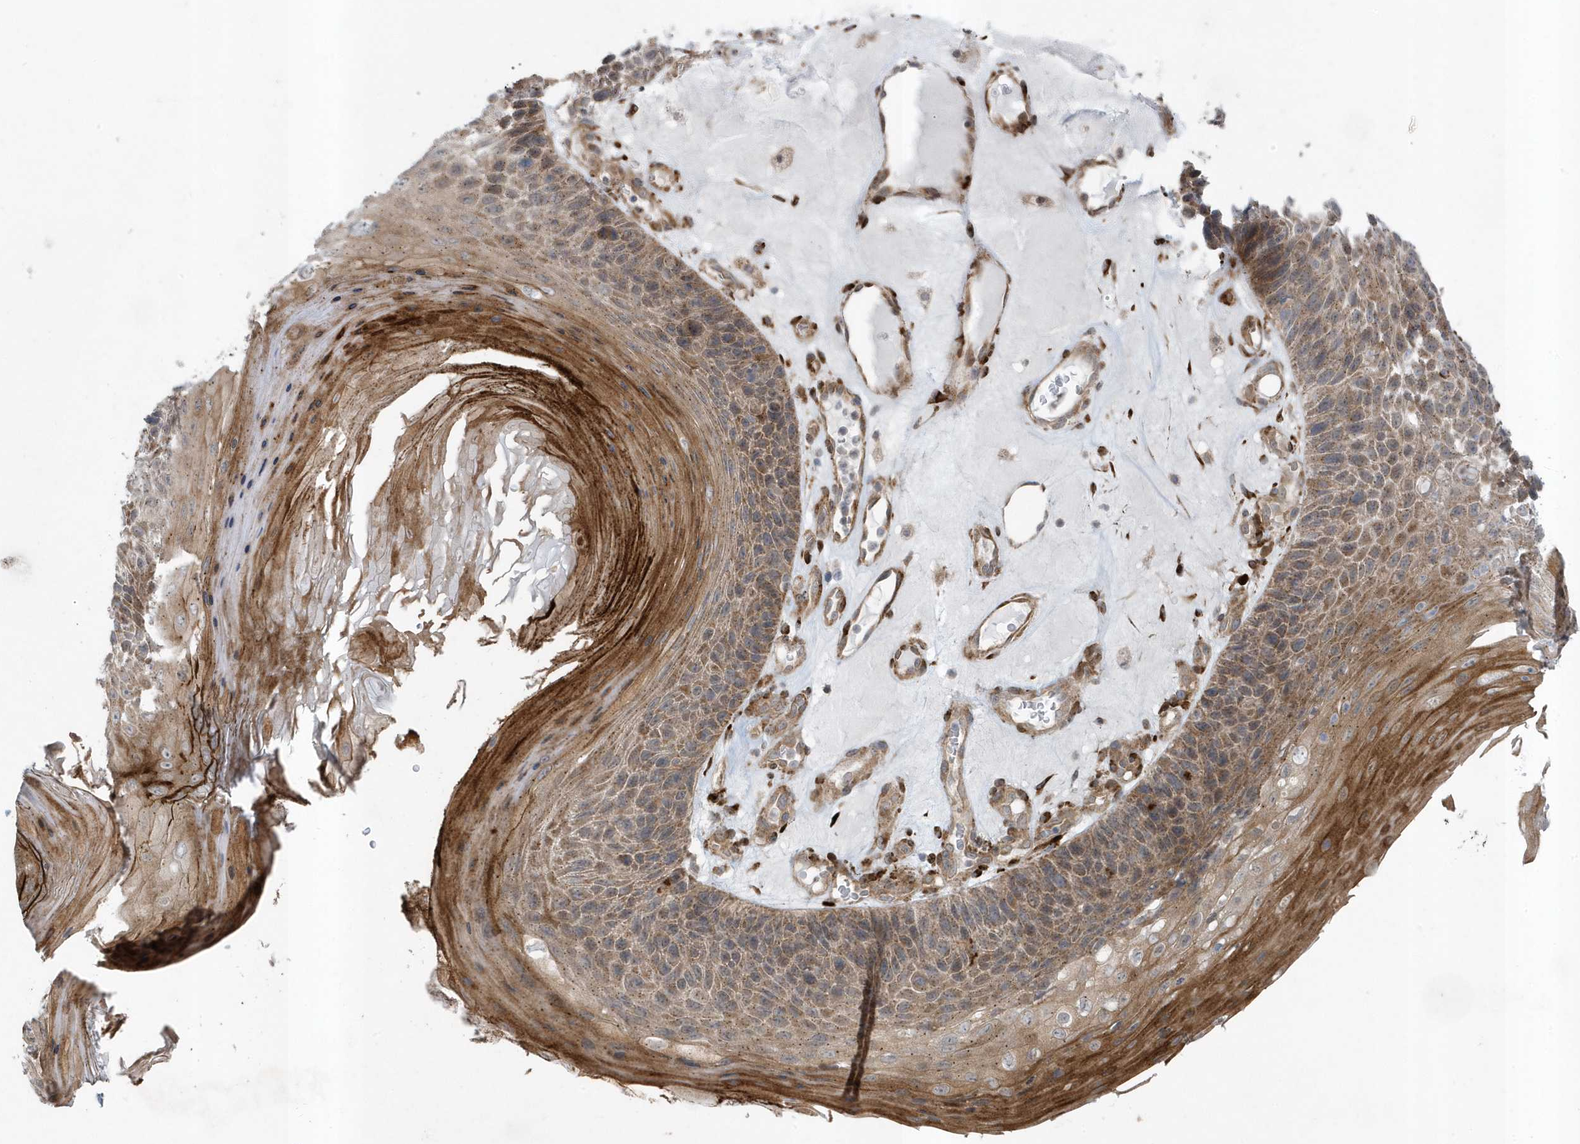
{"staining": {"intensity": "moderate", "quantity": "25%-75%", "location": "cytoplasmic/membranous"}, "tissue": "skin cancer", "cell_type": "Tumor cells", "image_type": "cancer", "snomed": [{"axis": "morphology", "description": "Squamous cell carcinoma, NOS"}, {"axis": "topography", "description": "Skin"}], "caption": "IHC (DAB (3,3'-diaminobenzidine)) staining of human skin cancer (squamous cell carcinoma) exhibits moderate cytoplasmic/membranous protein positivity in approximately 25%-75% of tumor cells. The staining was performed using DAB, with brown indicating positive protein expression. Nuclei are stained blue with hematoxylin.", "gene": "FAM98A", "patient": {"sex": "female", "age": 88}}